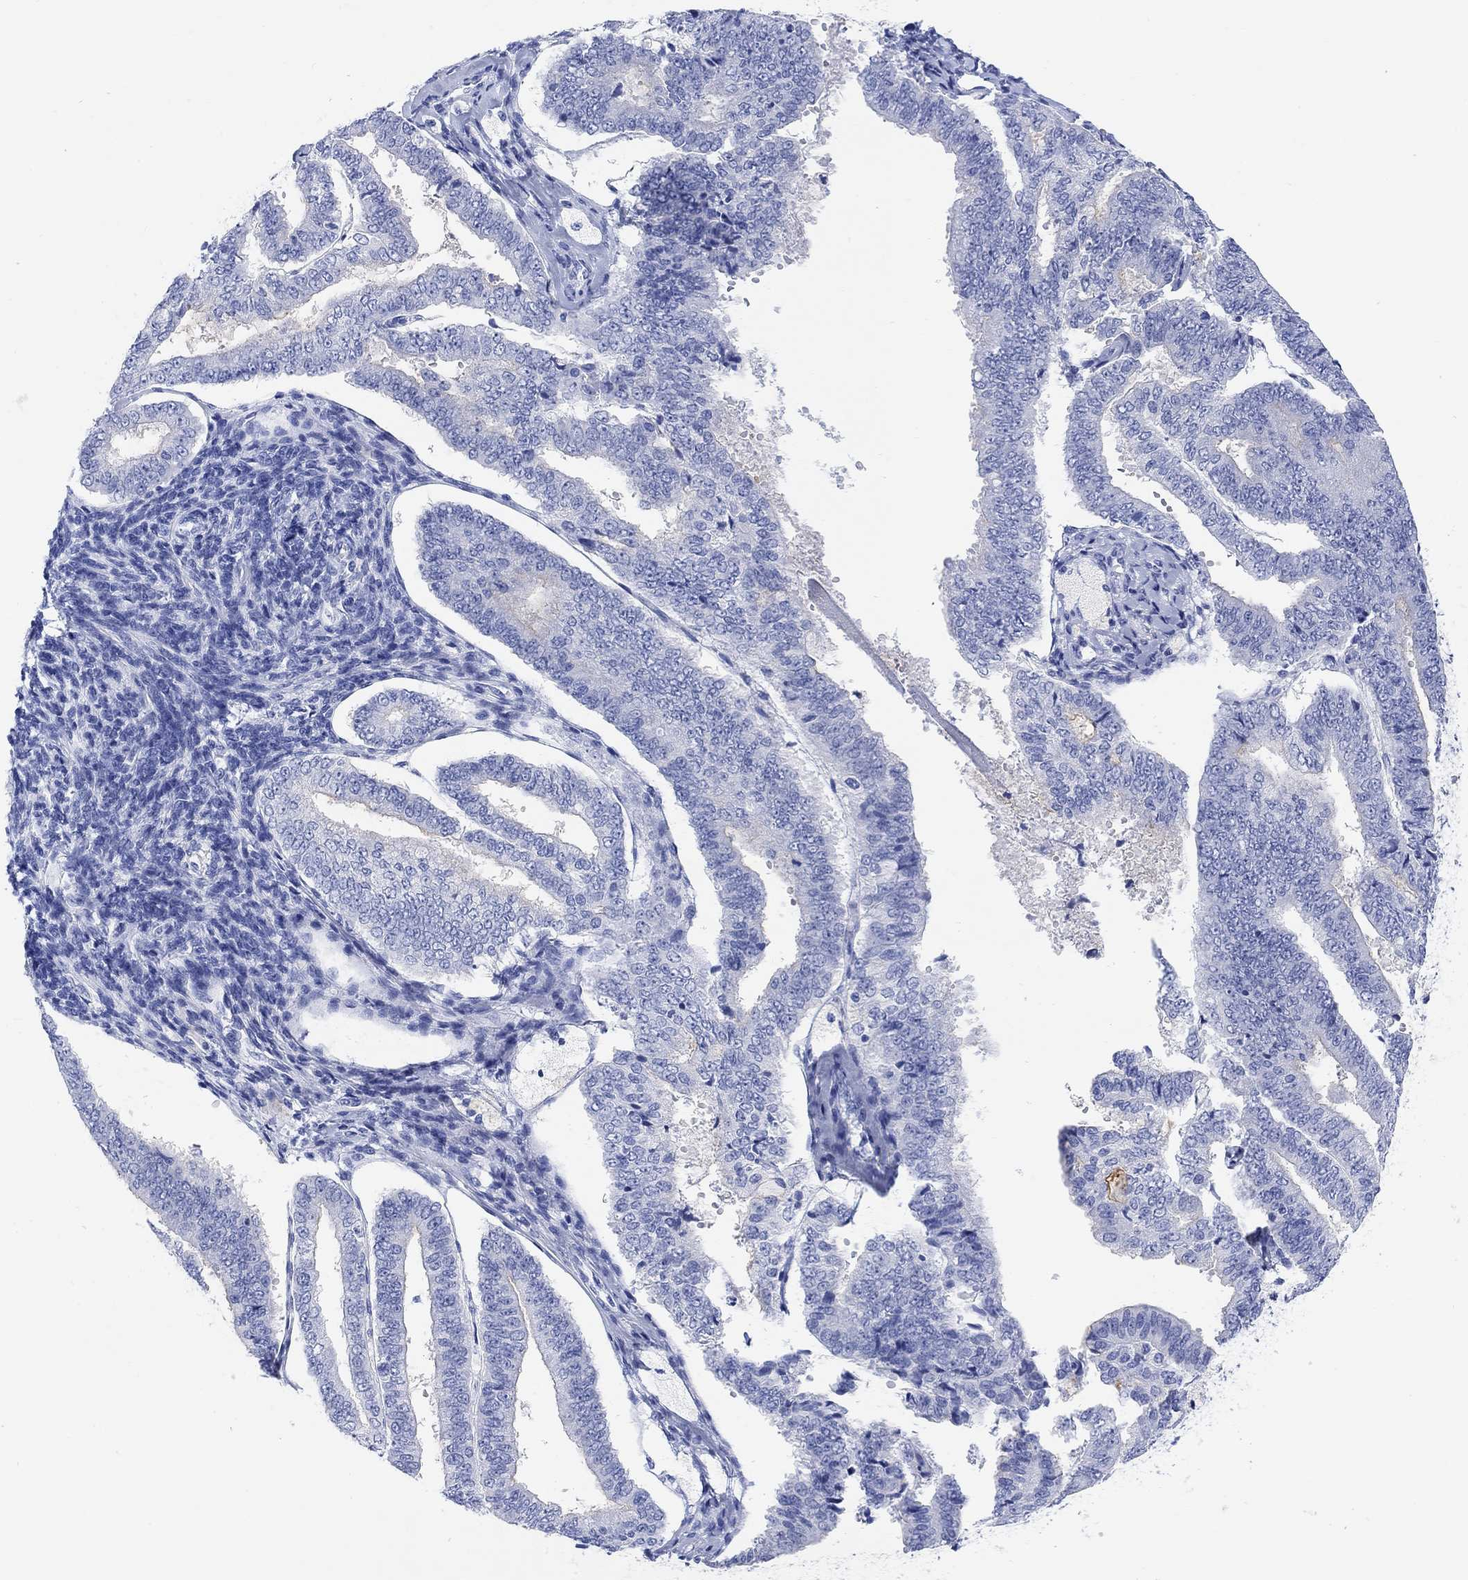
{"staining": {"intensity": "negative", "quantity": "none", "location": "none"}, "tissue": "endometrial cancer", "cell_type": "Tumor cells", "image_type": "cancer", "snomed": [{"axis": "morphology", "description": "Adenocarcinoma, NOS"}, {"axis": "topography", "description": "Endometrium"}], "caption": "This is an IHC photomicrograph of endometrial cancer (adenocarcinoma). There is no expression in tumor cells.", "gene": "XIRP2", "patient": {"sex": "female", "age": 63}}